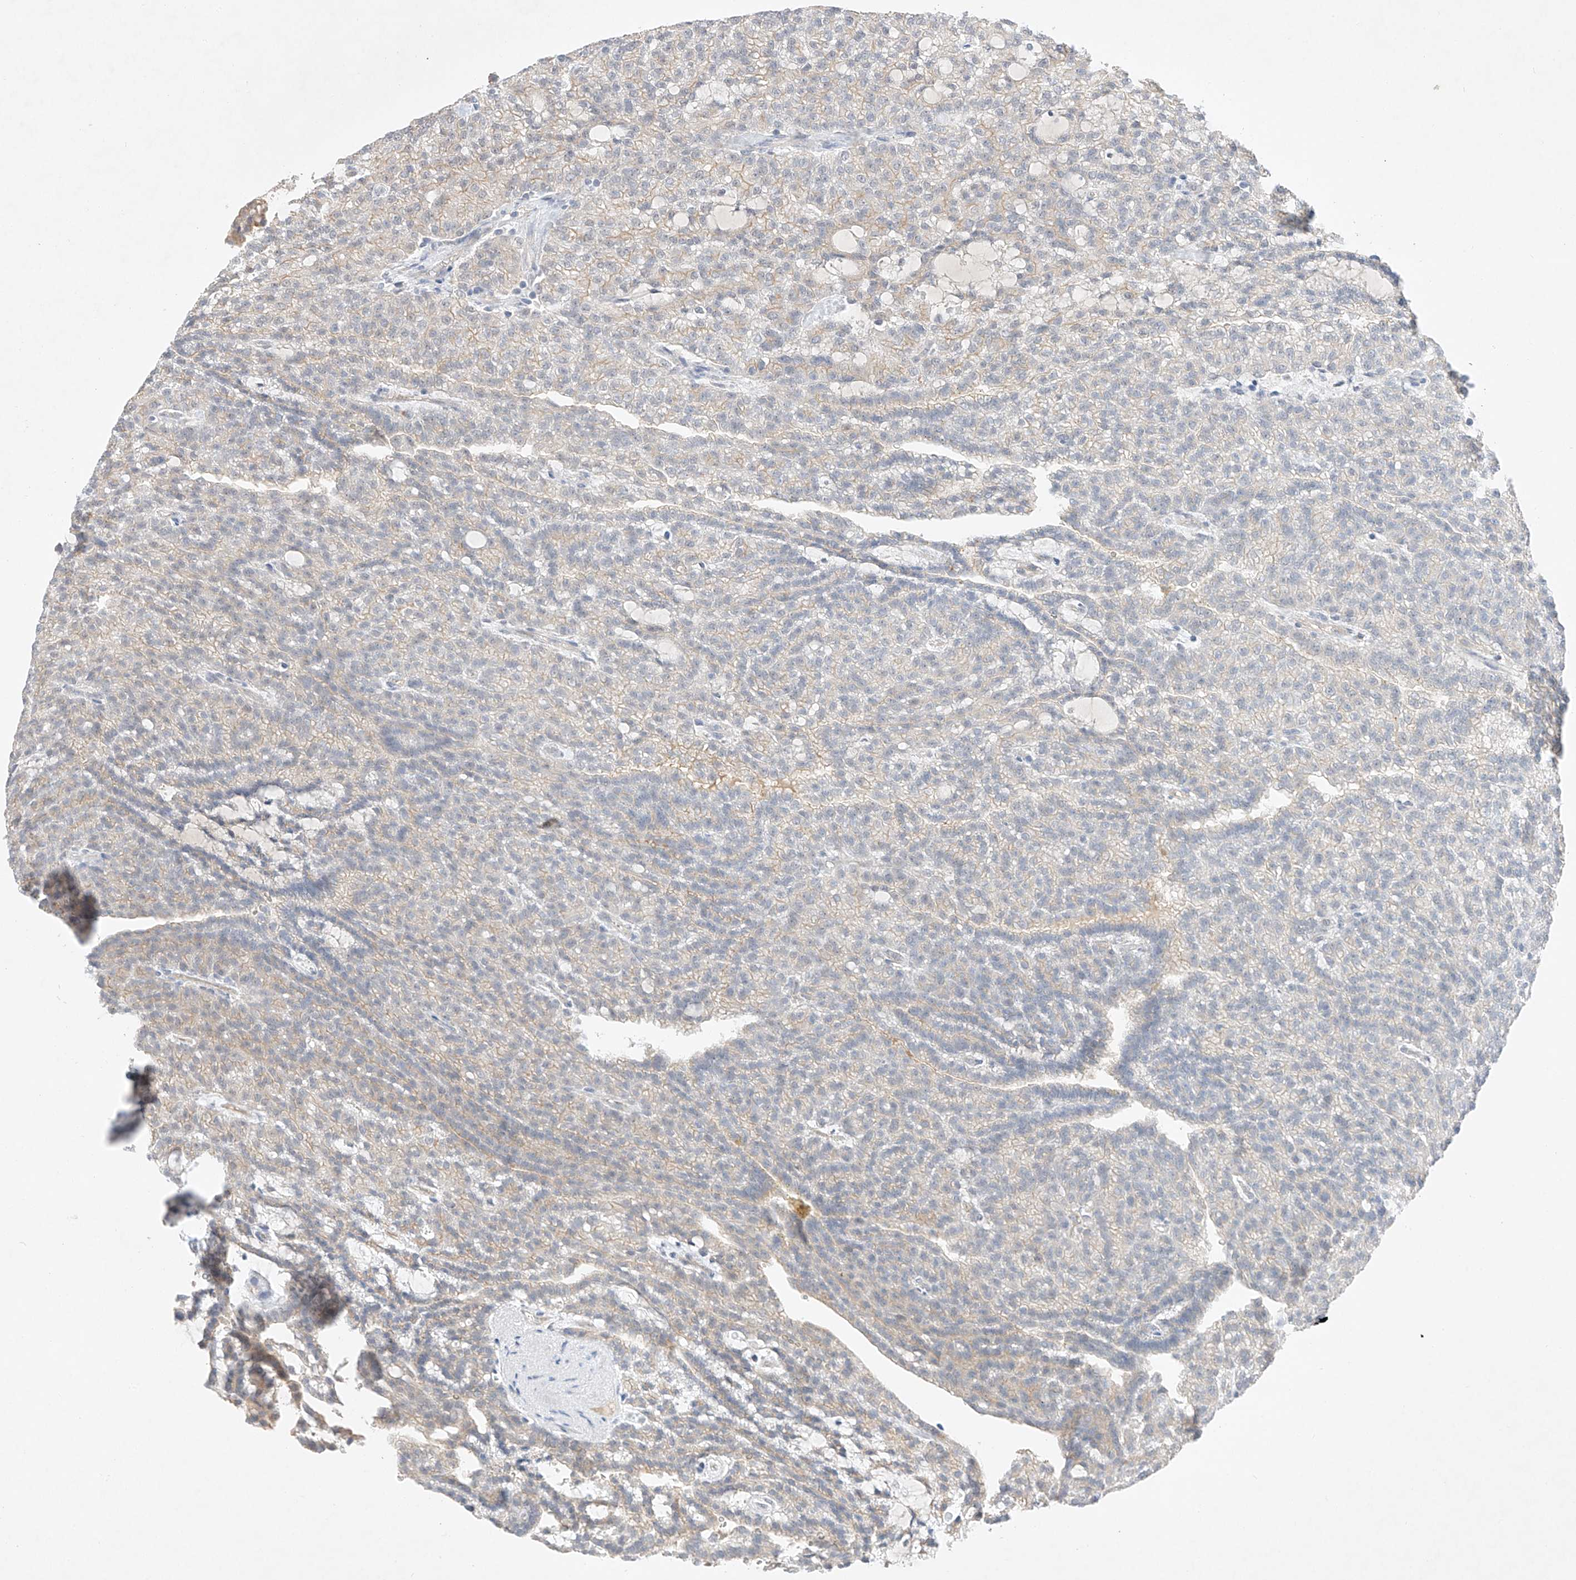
{"staining": {"intensity": "negative", "quantity": "none", "location": "none"}, "tissue": "renal cancer", "cell_type": "Tumor cells", "image_type": "cancer", "snomed": [{"axis": "morphology", "description": "Adenocarcinoma, NOS"}, {"axis": "topography", "description": "Kidney"}], "caption": "A high-resolution micrograph shows immunohistochemistry (IHC) staining of renal cancer, which reveals no significant staining in tumor cells.", "gene": "IL22RA2", "patient": {"sex": "male", "age": 63}}